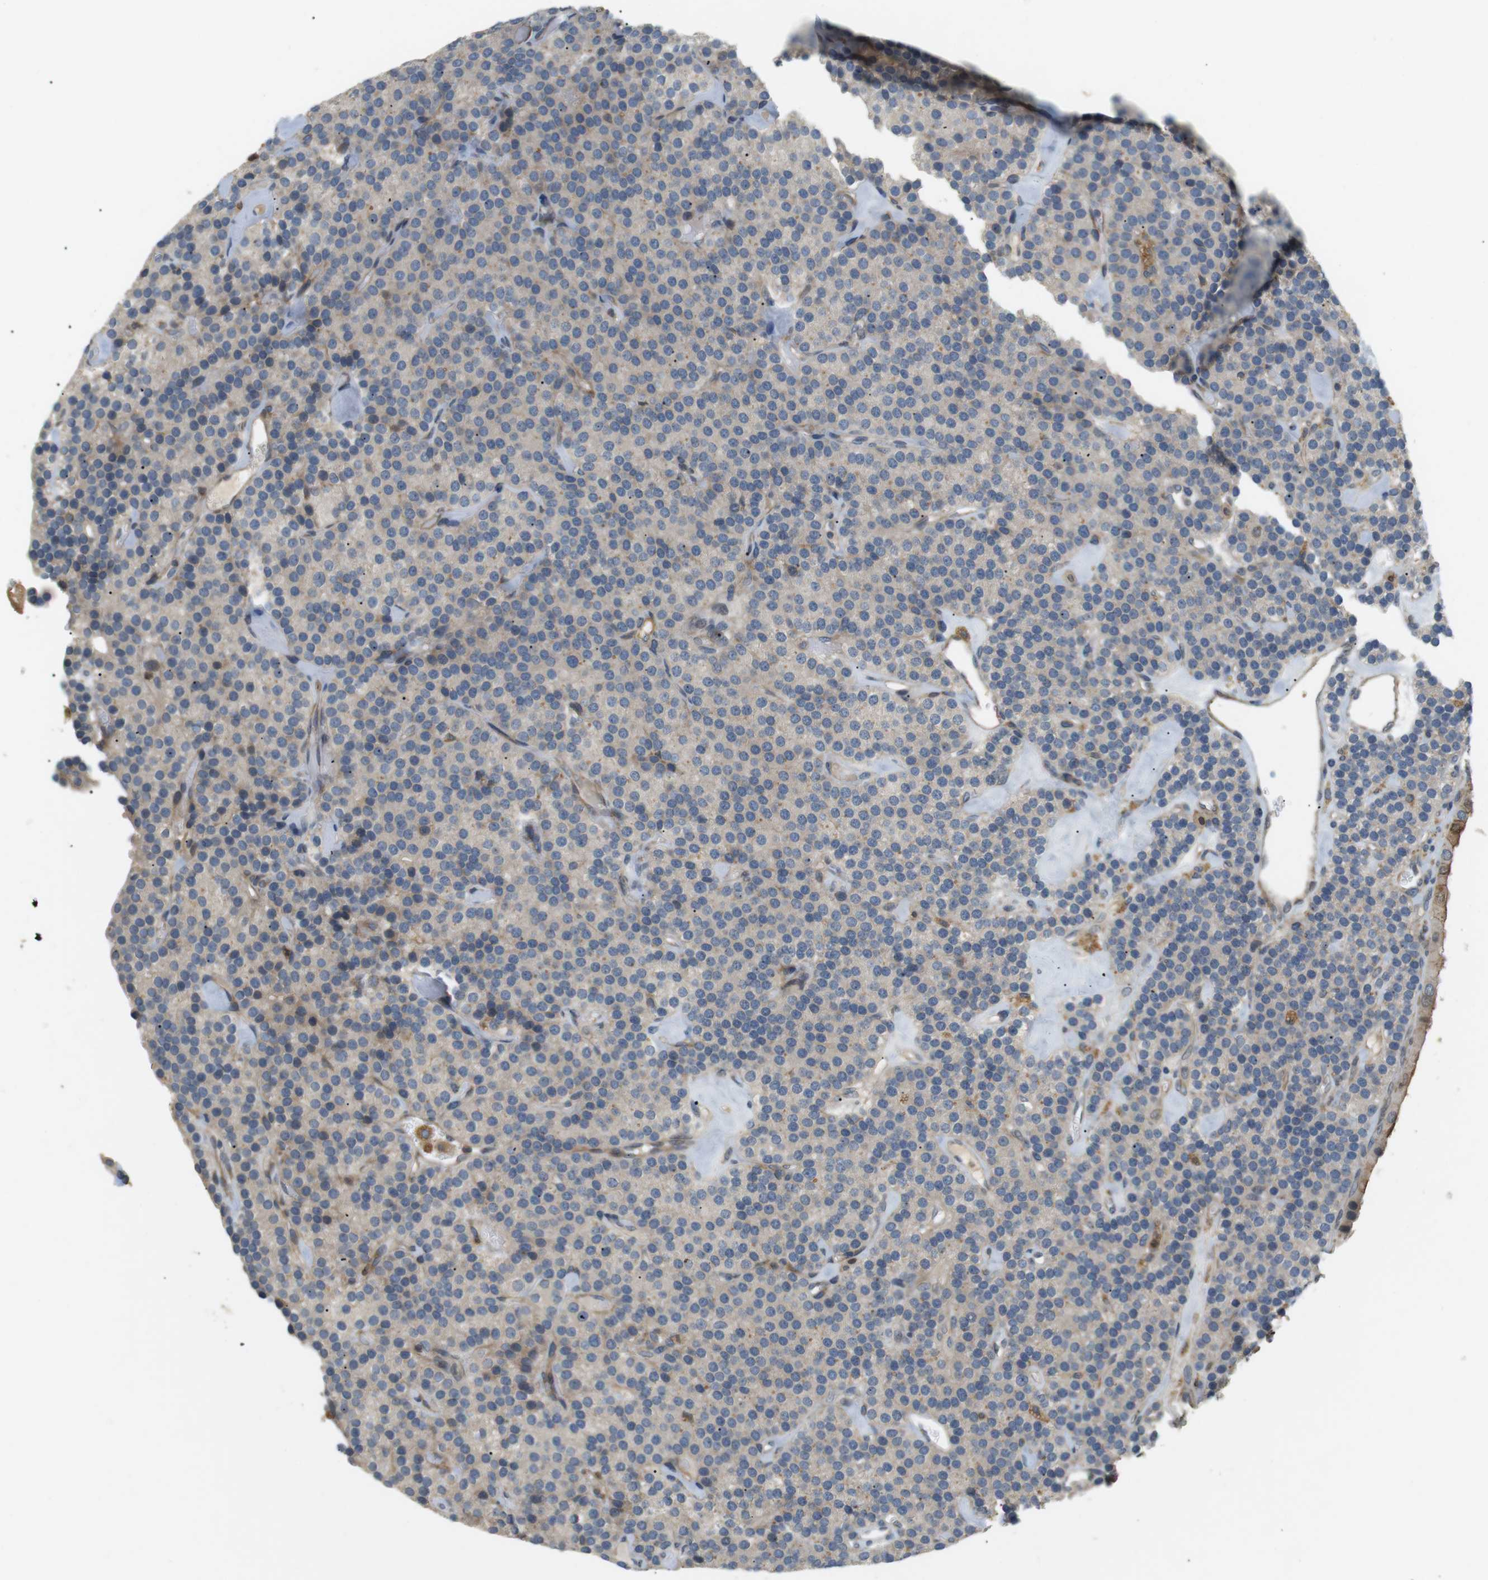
{"staining": {"intensity": "weak", "quantity": "<25%", "location": "cytoplasmic/membranous"}, "tissue": "parathyroid gland", "cell_type": "Glandular cells", "image_type": "normal", "snomed": [{"axis": "morphology", "description": "Normal tissue, NOS"}, {"axis": "morphology", "description": "Adenoma, NOS"}, {"axis": "topography", "description": "Parathyroid gland"}], "caption": "Immunohistochemical staining of benign parathyroid gland shows no significant expression in glandular cells. The staining was performed using DAB to visualize the protein expression in brown, while the nuclei were stained in blue with hematoxylin (Magnification: 20x).", "gene": "P2RY1", "patient": {"sex": "female", "age": 86}}